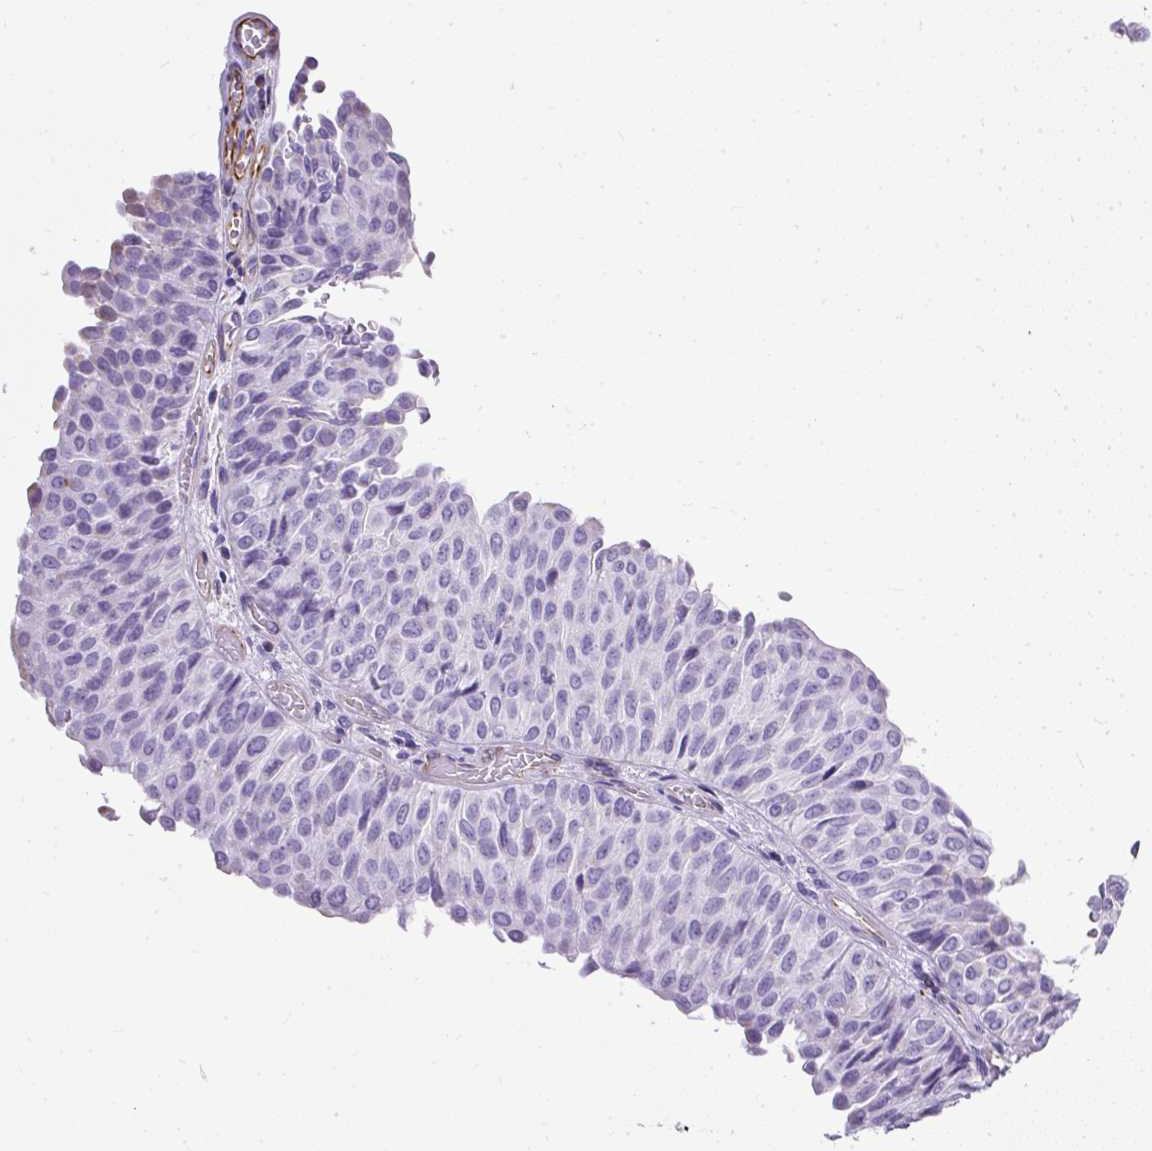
{"staining": {"intensity": "negative", "quantity": "none", "location": "none"}, "tissue": "urothelial cancer", "cell_type": "Tumor cells", "image_type": "cancer", "snomed": [{"axis": "morphology", "description": "Urothelial carcinoma, Low grade"}, {"axis": "topography", "description": "Urinary bladder"}], "caption": "Urothelial cancer stained for a protein using IHC demonstrates no expression tumor cells.", "gene": "PLS1", "patient": {"sex": "male", "age": 78}}